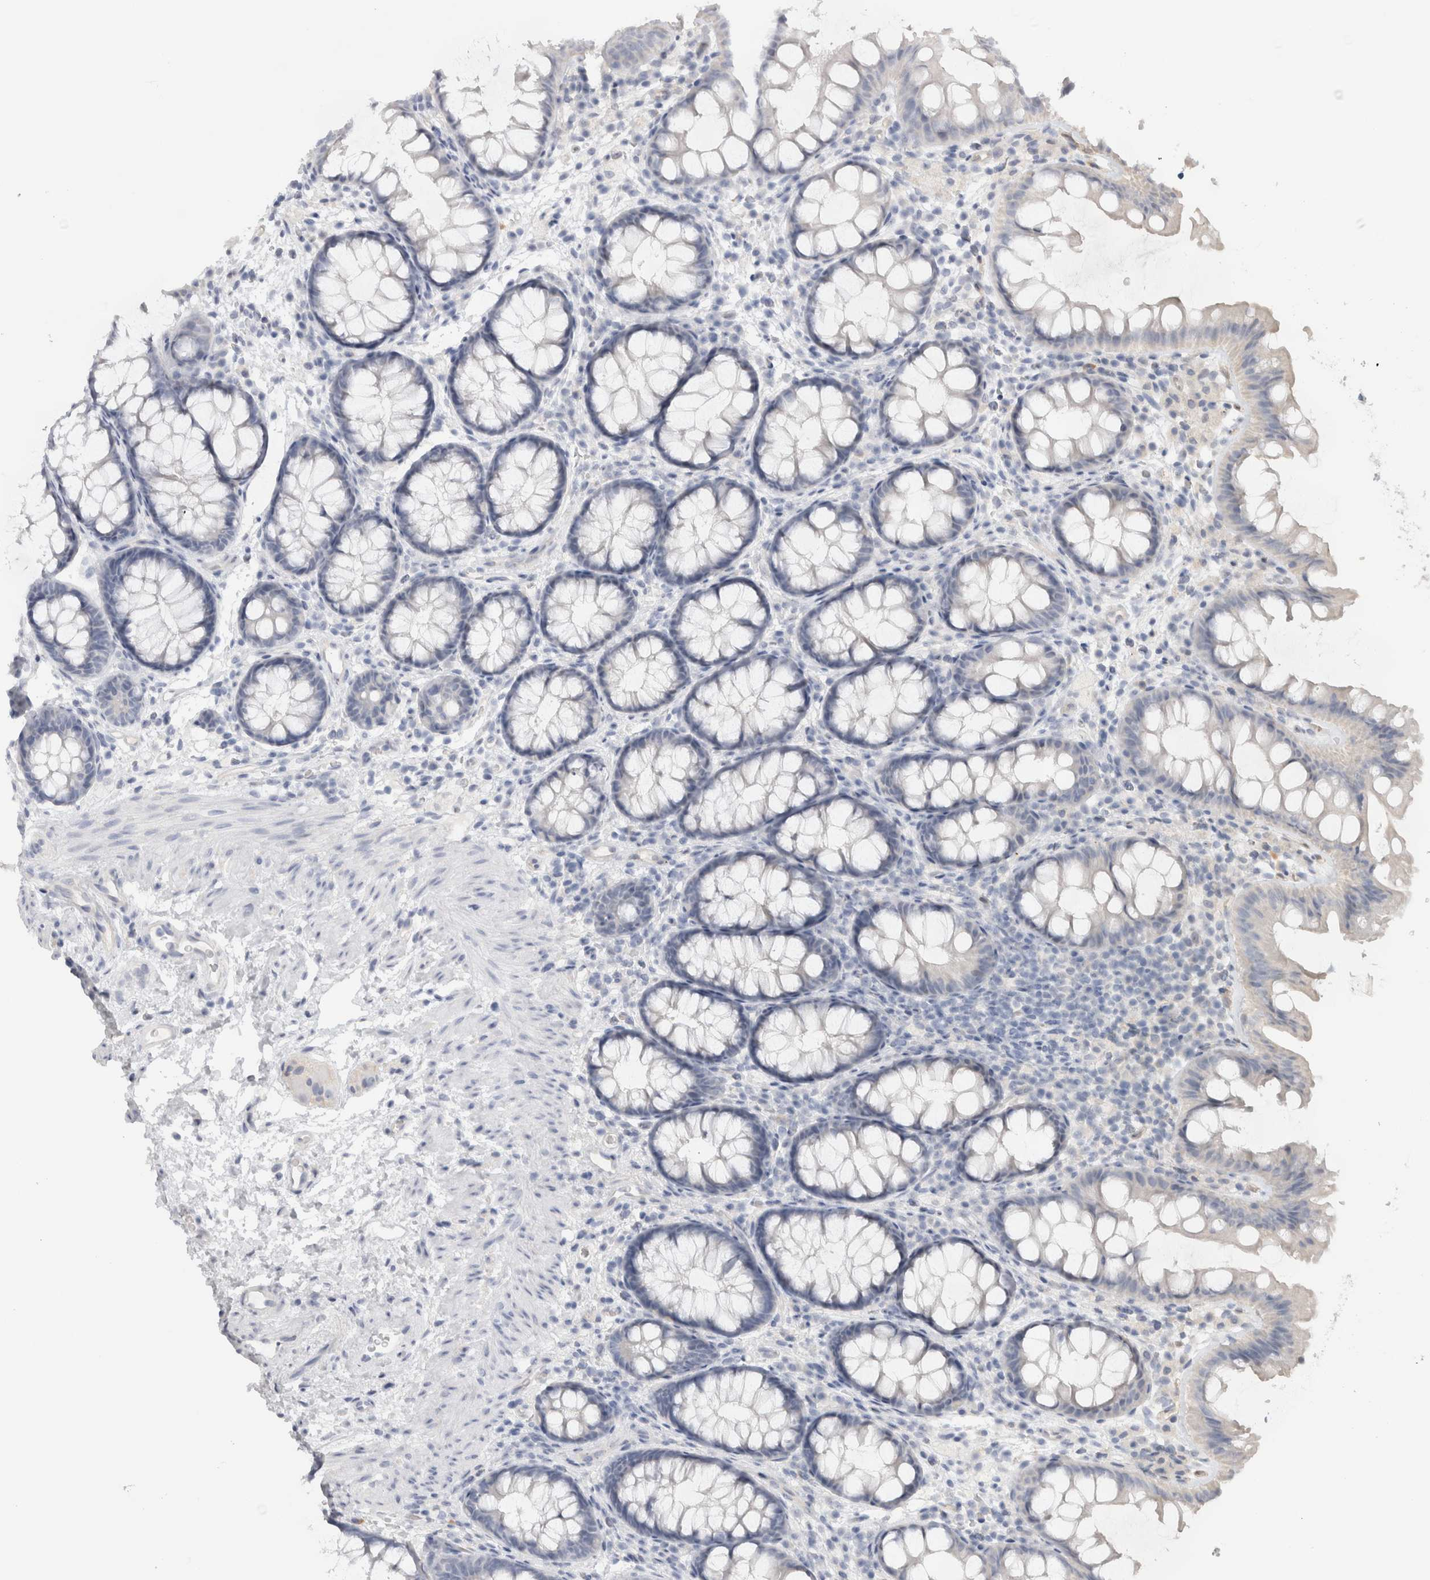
{"staining": {"intensity": "negative", "quantity": "none", "location": "none"}, "tissue": "colon", "cell_type": "Endothelial cells", "image_type": "normal", "snomed": [{"axis": "morphology", "description": "Normal tissue, NOS"}, {"axis": "topography", "description": "Colon"}], "caption": "IHC image of normal colon stained for a protein (brown), which exhibits no expression in endothelial cells.", "gene": "TONSL", "patient": {"sex": "female", "age": 62}}